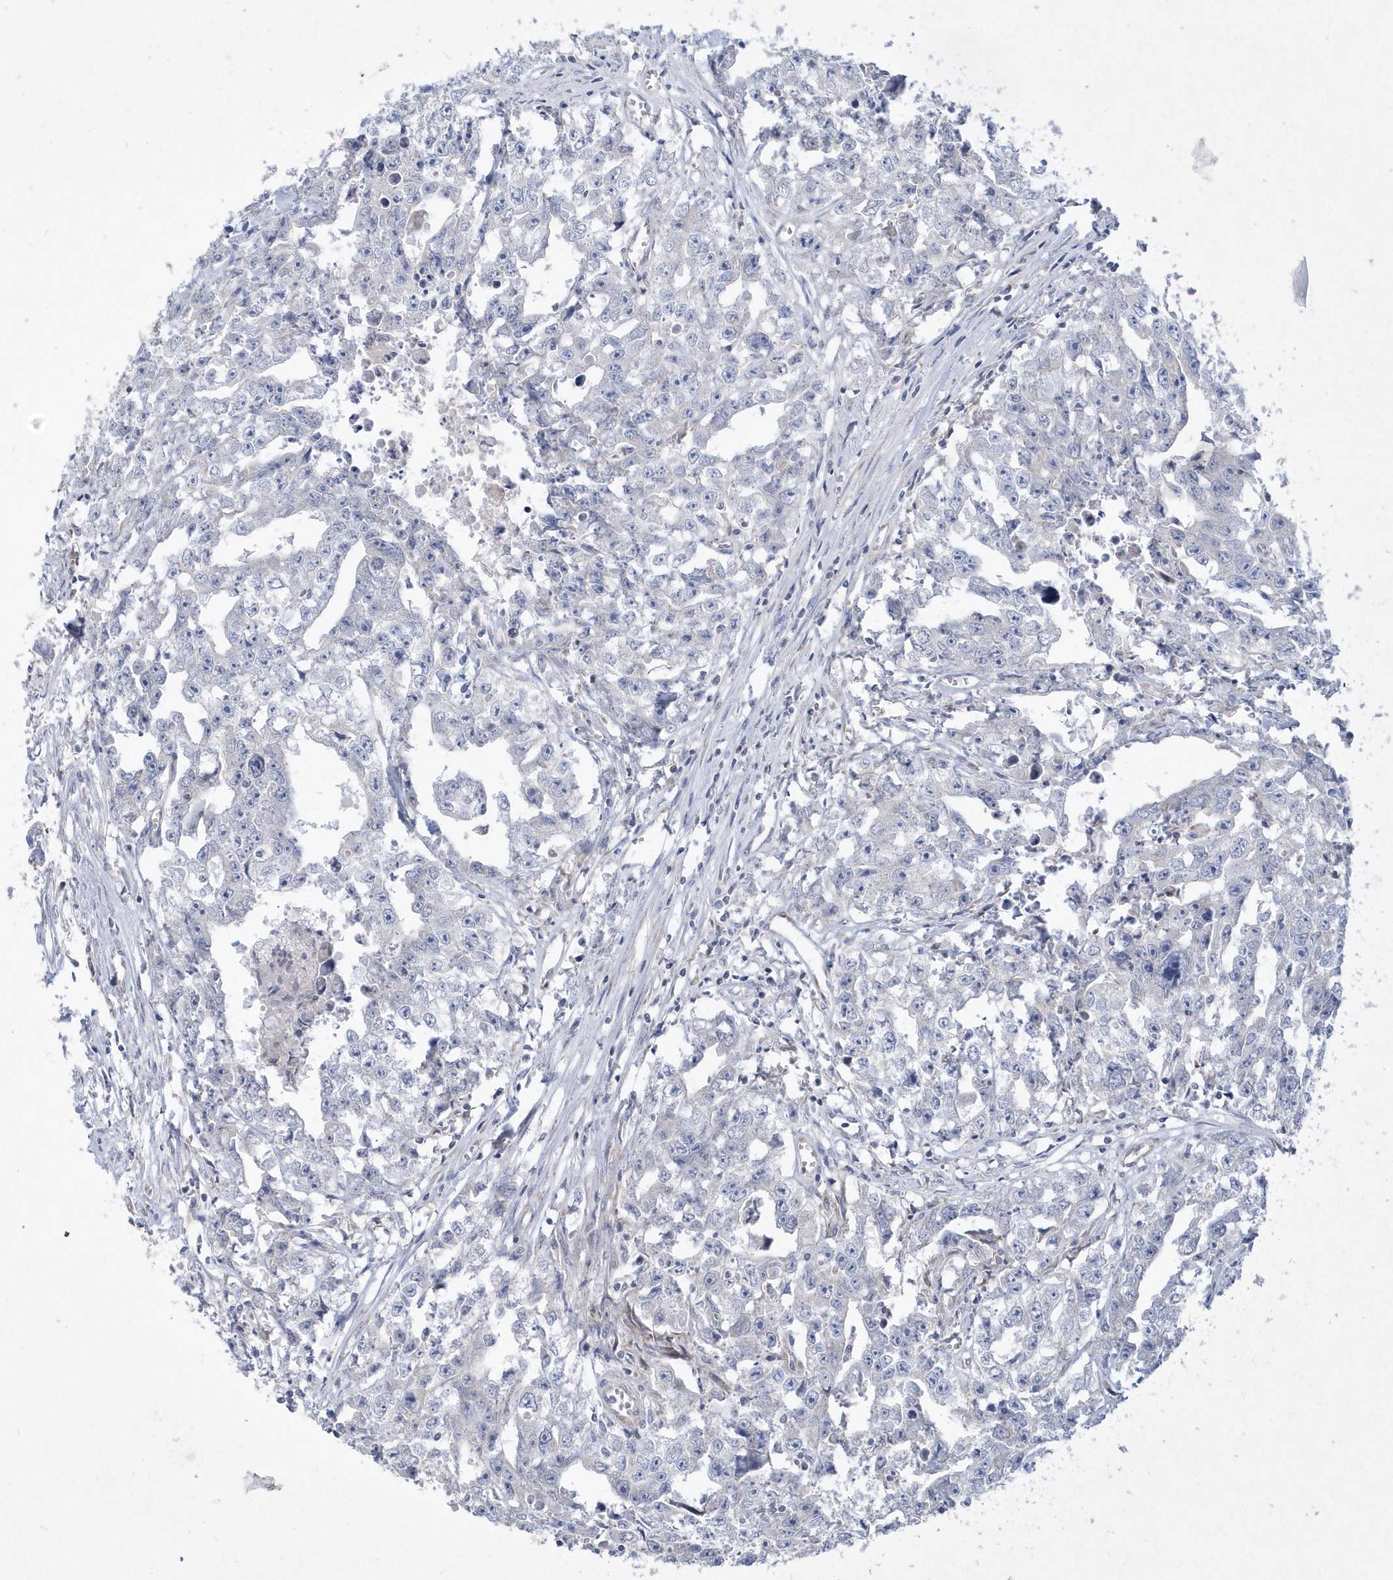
{"staining": {"intensity": "negative", "quantity": "none", "location": "none"}, "tissue": "testis cancer", "cell_type": "Tumor cells", "image_type": "cancer", "snomed": [{"axis": "morphology", "description": "Seminoma, NOS"}, {"axis": "morphology", "description": "Carcinoma, Embryonal, NOS"}, {"axis": "topography", "description": "Testis"}], "caption": "The image displays no staining of tumor cells in embryonal carcinoma (testis).", "gene": "DGAT1", "patient": {"sex": "male", "age": 43}}